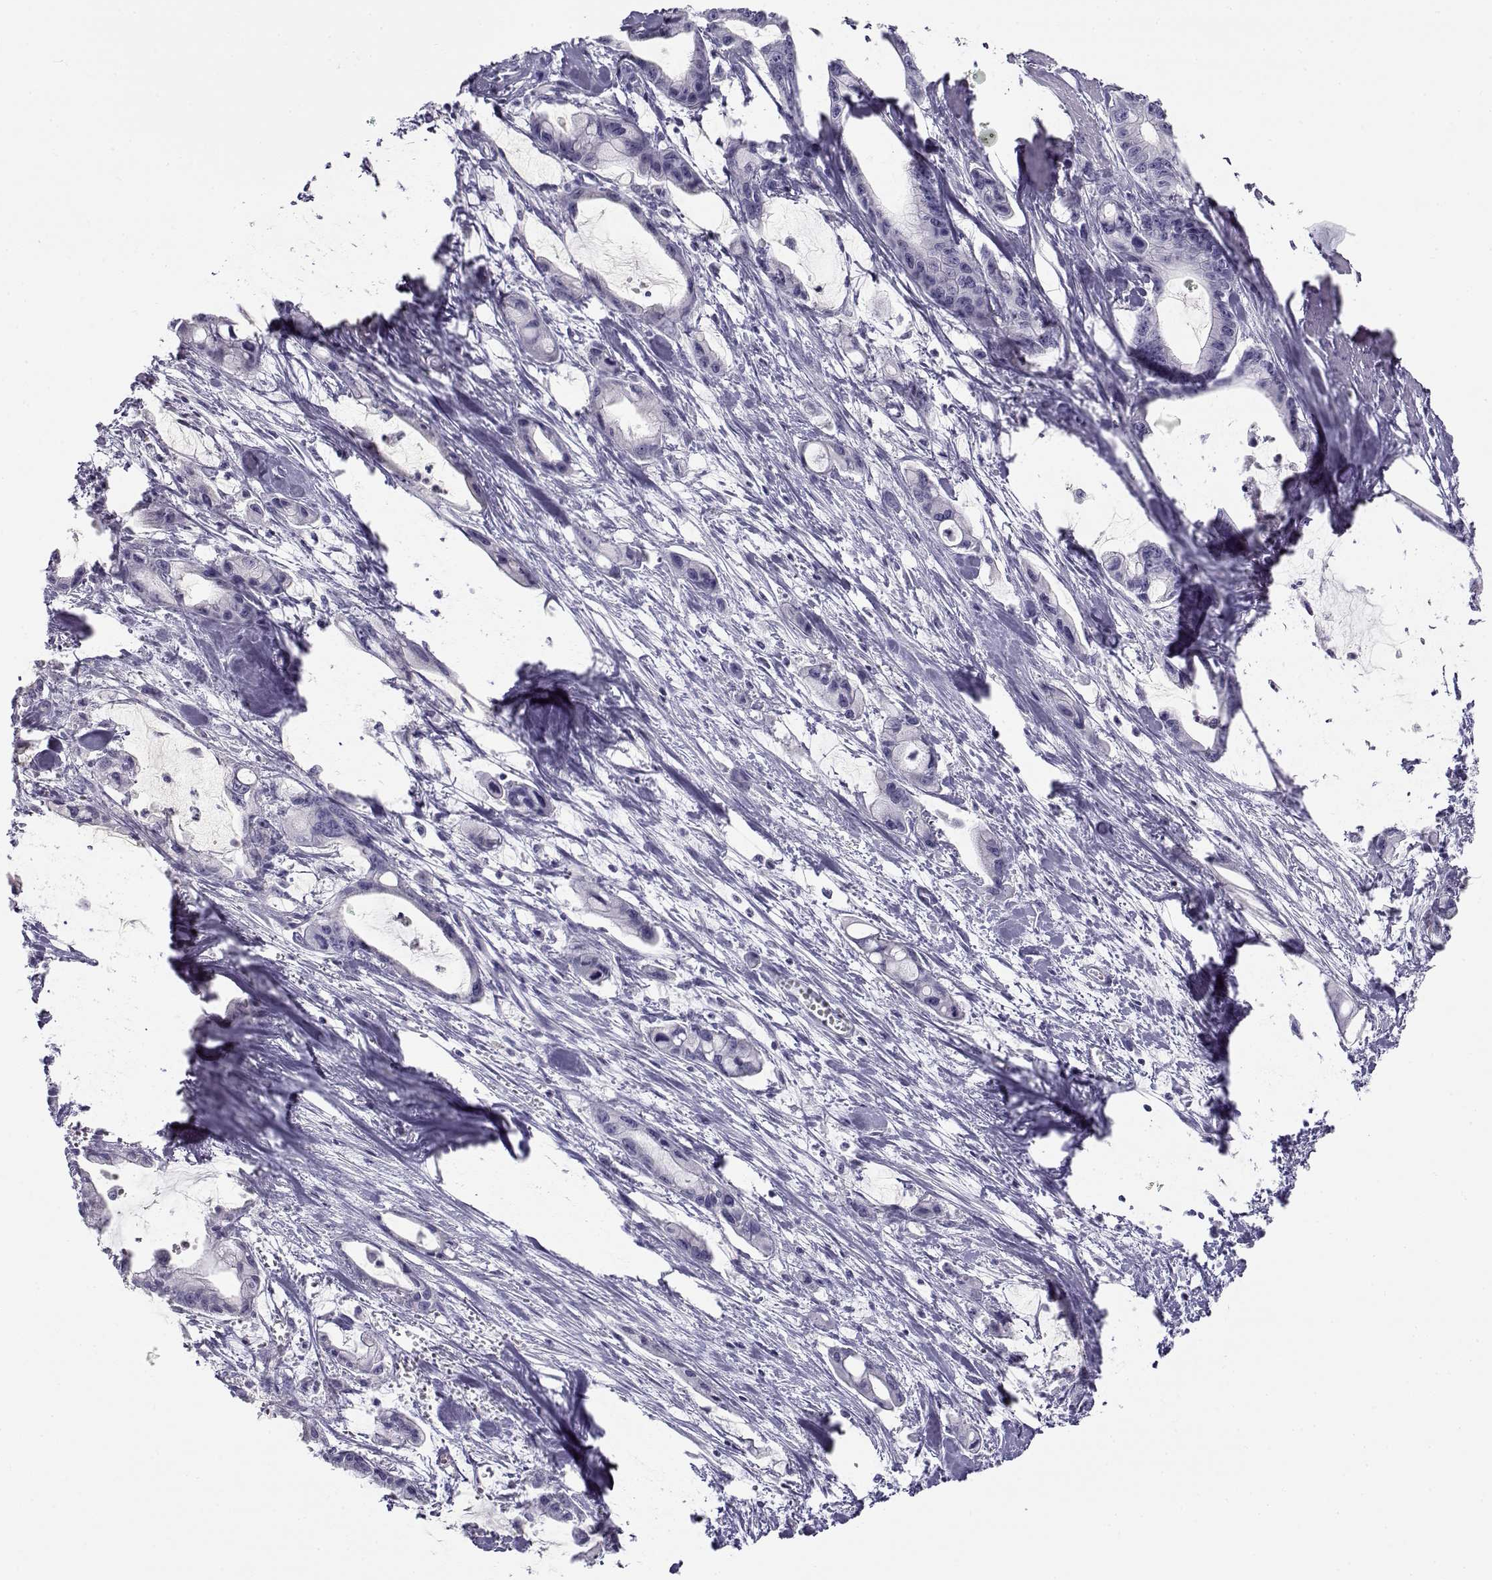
{"staining": {"intensity": "negative", "quantity": "none", "location": "none"}, "tissue": "pancreatic cancer", "cell_type": "Tumor cells", "image_type": "cancer", "snomed": [{"axis": "morphology", "description": "Adenocarcinoma, NOS"}, {"axis": "topography", "description": "Pancreas"}], "caption": "Adenocarcinoma (pancreatic) was stained to show a protein in brown. There is no significant positivity in tumor cells. Brightfield microscopy of IHC stained with DAB (brown) and hematoxylin (blue), captured at high magnification.", "gene": "RHOXF2", "patient": {"sex": "male", "age": 48}}